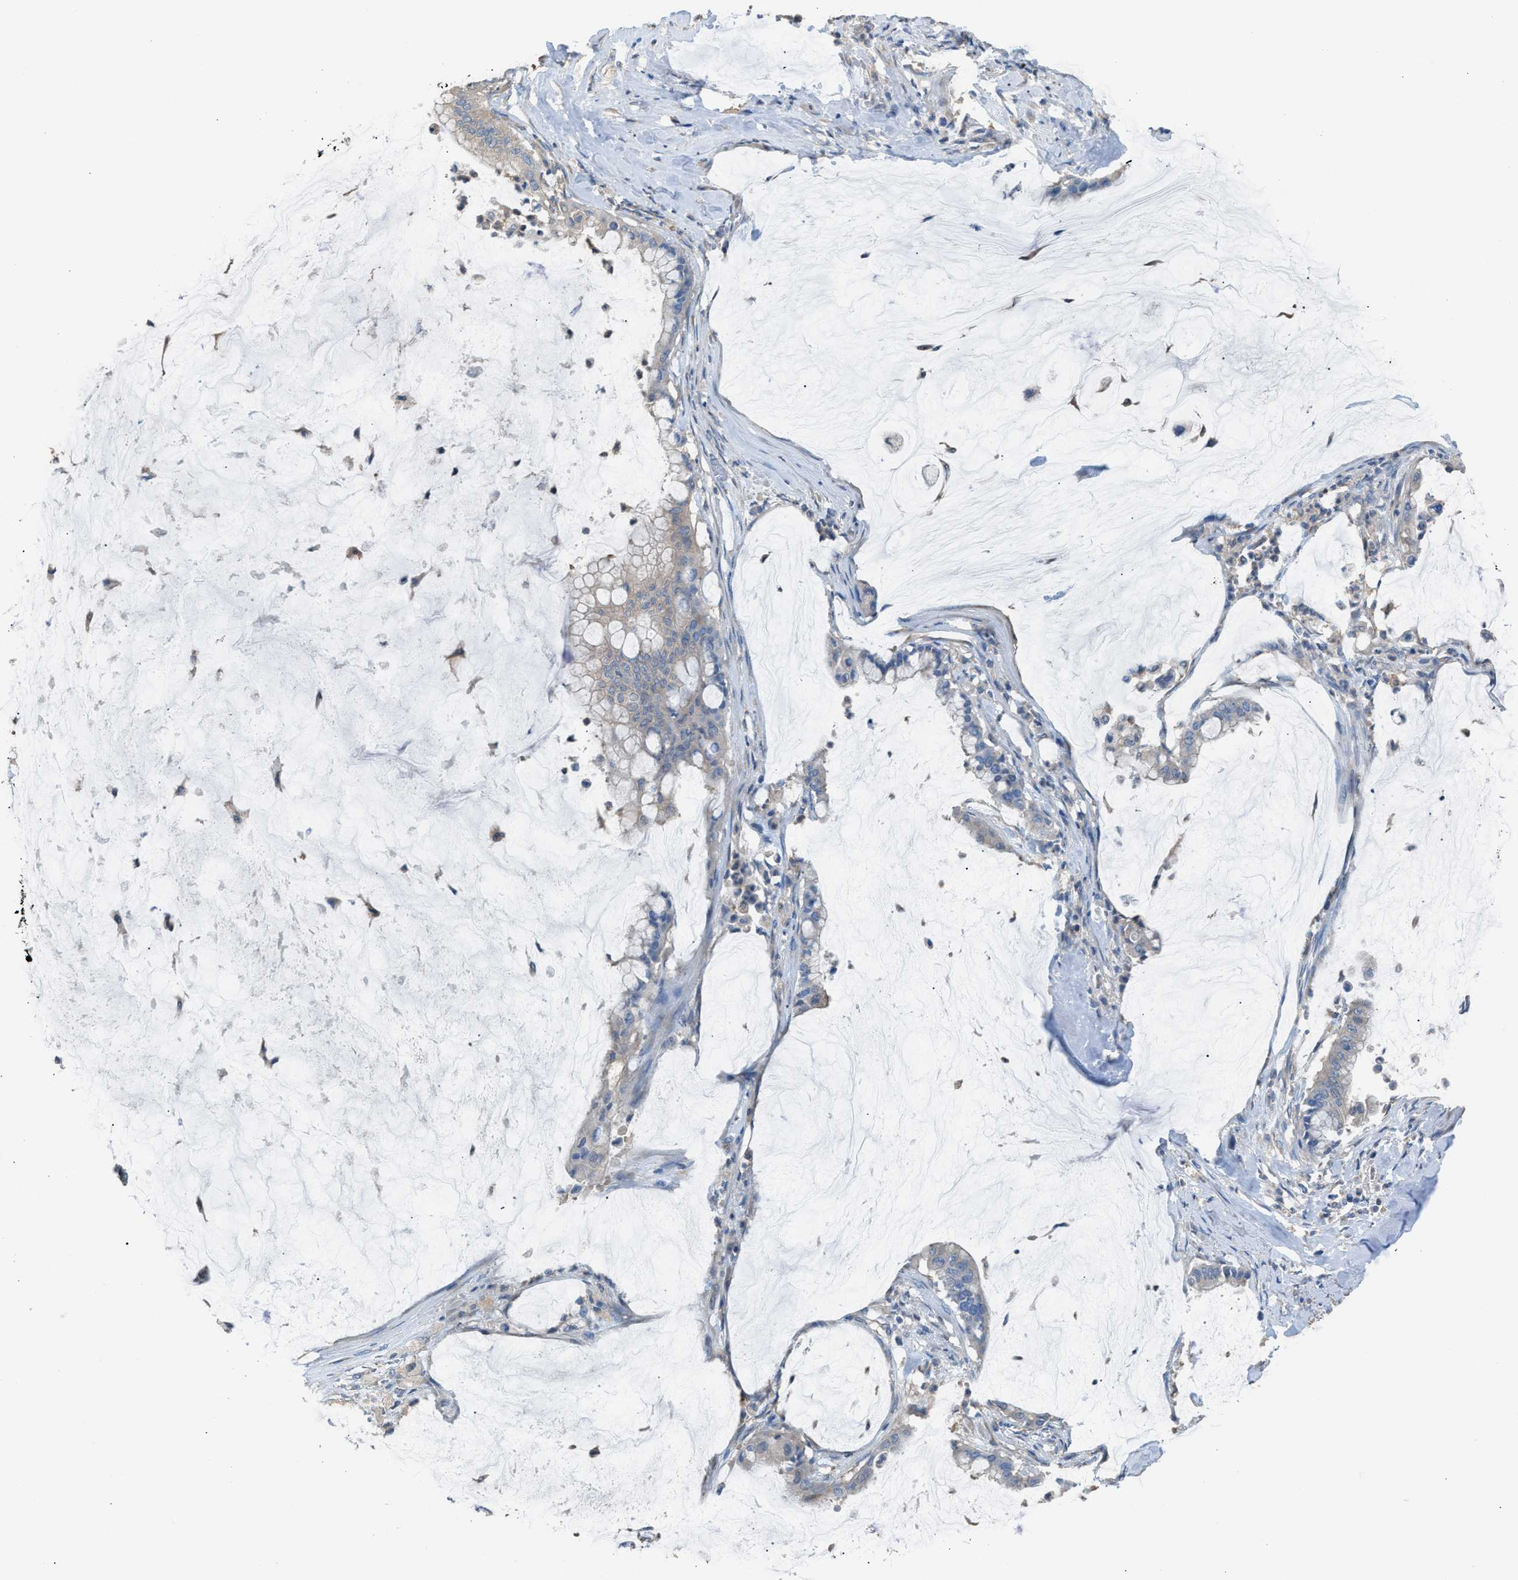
{"staining": {"intensity": "negative", "quantity": "none", "location": "none"}, "tissue": "pancreatic cancer", "cell_type": "Tumor cells", "image_type": "cancer", "snomed": [{"axis": "morphology", "description": "Adenocarcinoma, NOS"}, {"axis": "topography", "description": "Pancreas"}], "caption": "Immunohistochemical staining of adenocarcinoma (pancreatic) shows no significant expression in tumor cells.", "gene": "NQO2", "patient": {"sex": "male", "age": 41}}